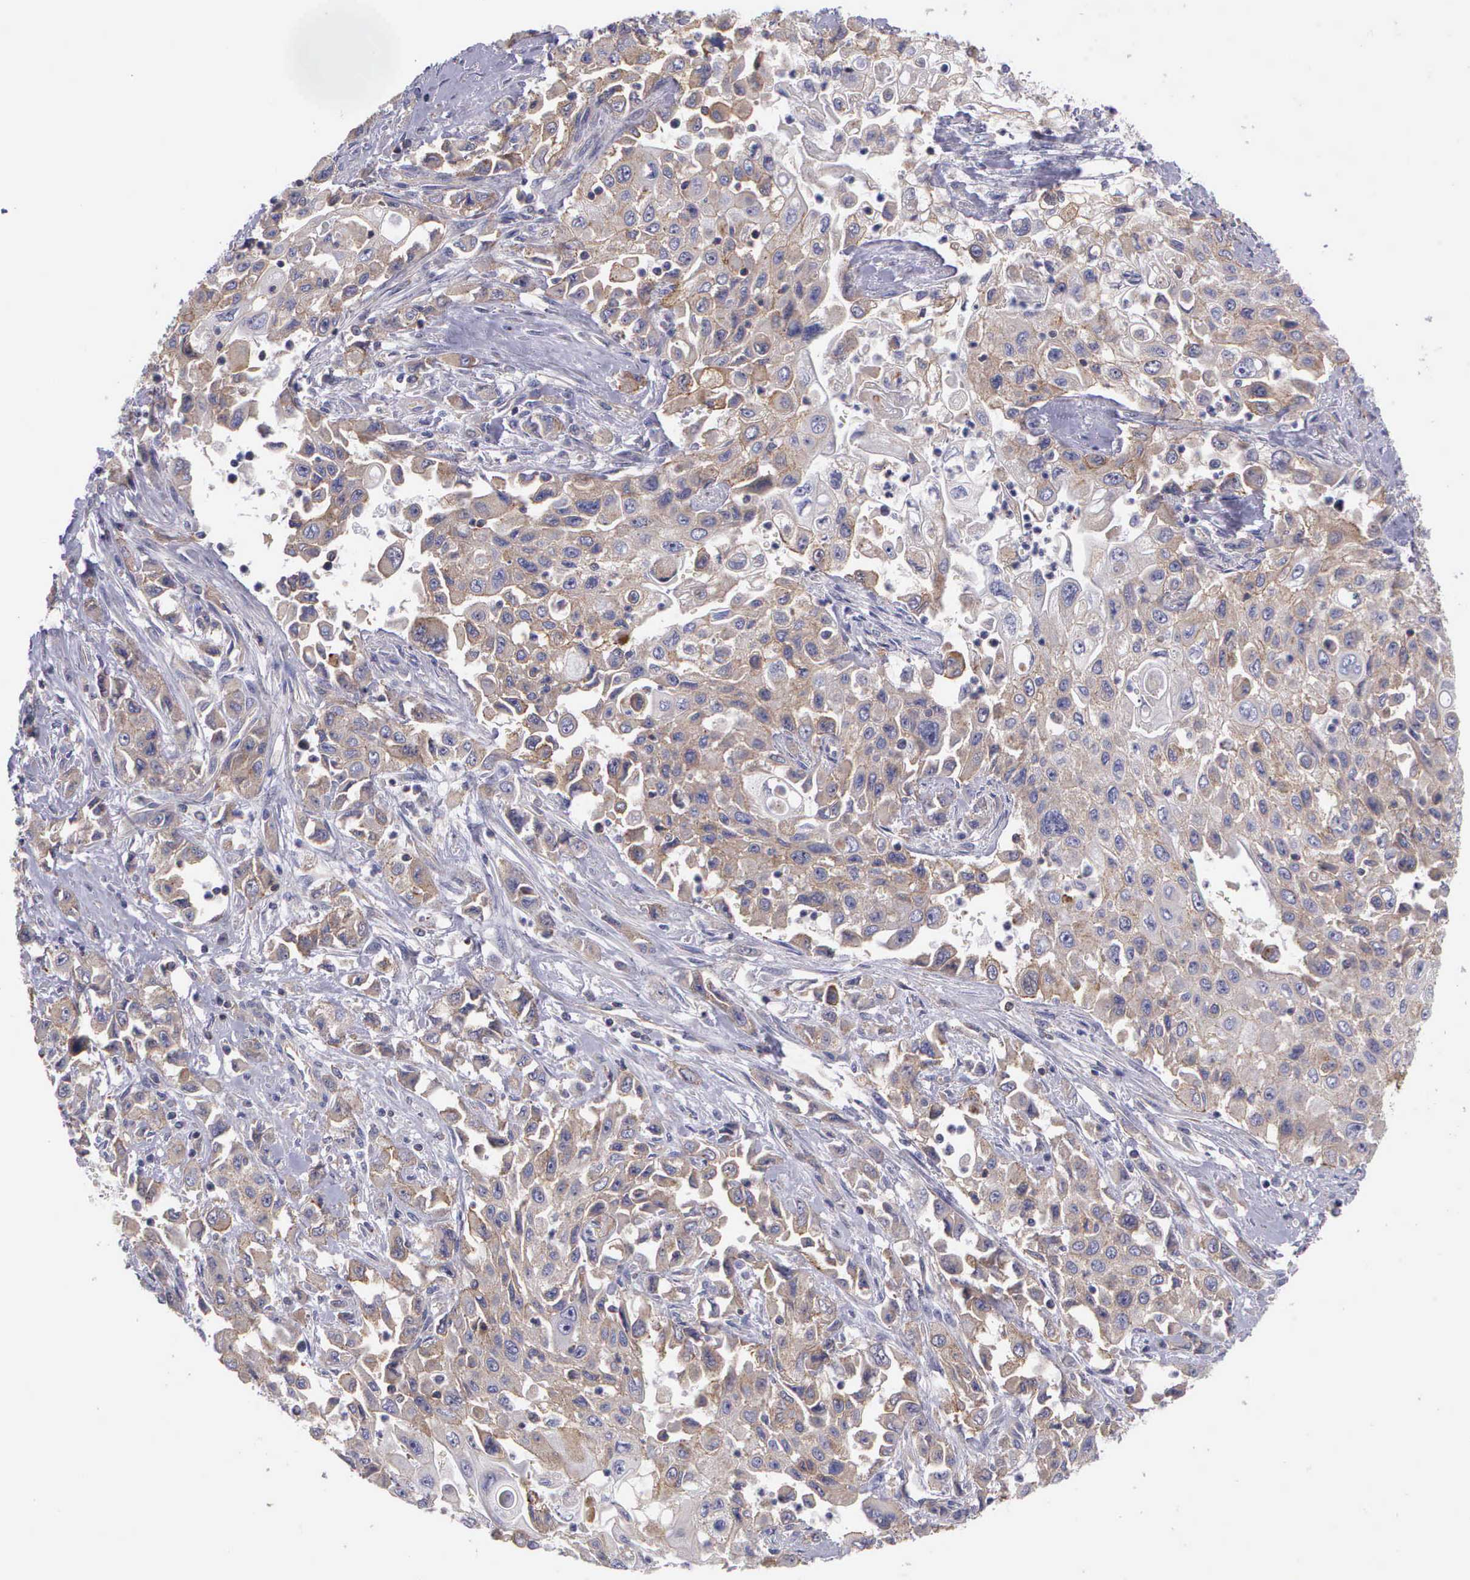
{"staining": {"intensity": "weak", "quantity": "25%-75%", "location": "cytoplasmic/membranous"}, "tissue": "pancreatic cancer", "cell_type": "Tumor cells", "image_type": "cancer", "snomed": [{"axis": "morphology", "description": "Adenocarcinoma, NOS"}, {"axis": "topography", "description": "Pancreas"}], "caption": "The image reveals a brown stain indicating the presence of a protein in the cytoplasmic/membranous of tumor cells in pancreatic cancer (adenocarcinoma).", "gene": "MICAL3", "patient": {"sex": "male", "age": 70}}